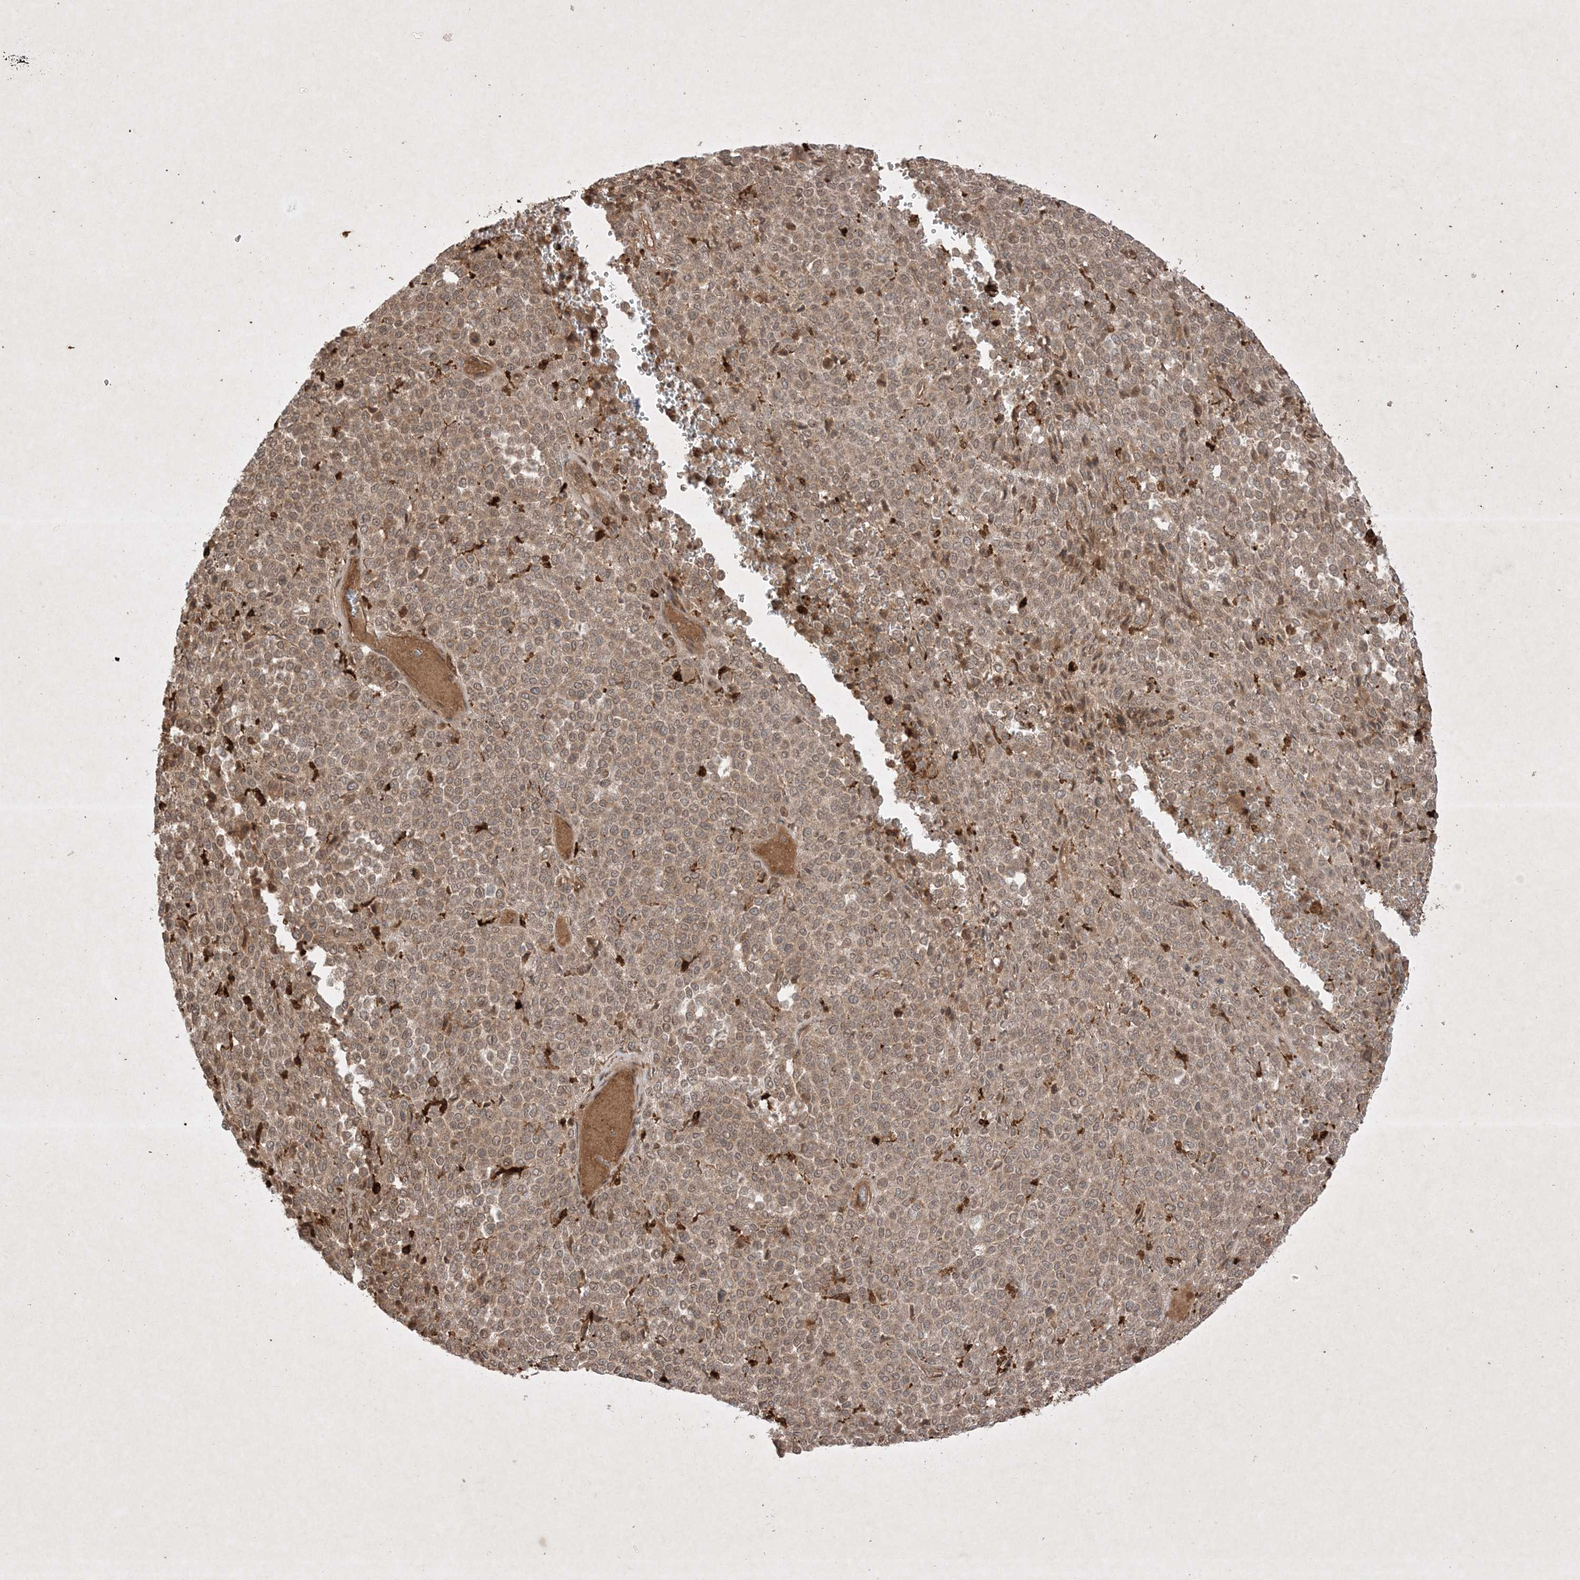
{"staining": {"intensity": "moderate", "quantity": ">75%", "location": "cytoplasmic/membranous,nuclear"}, "tissue": "melanoma", "cell_type": "Tumor cells", "image_type": "cancer", "snomed": [{"axis": "morphology", "description": "Malignant melanoma, Metastatic site"}, {"axis": "topography", "description": "Pancreas"}], "caption": "Malignant melanoma (metastatic site) tissue shows moderate cytoplasmic/membranous and nuclear staining in approximately >75% of tumor cells, visualized by immunohistochemistry.", "gene": "PTK6", "patient": {"sex": "female", "age": 30}}